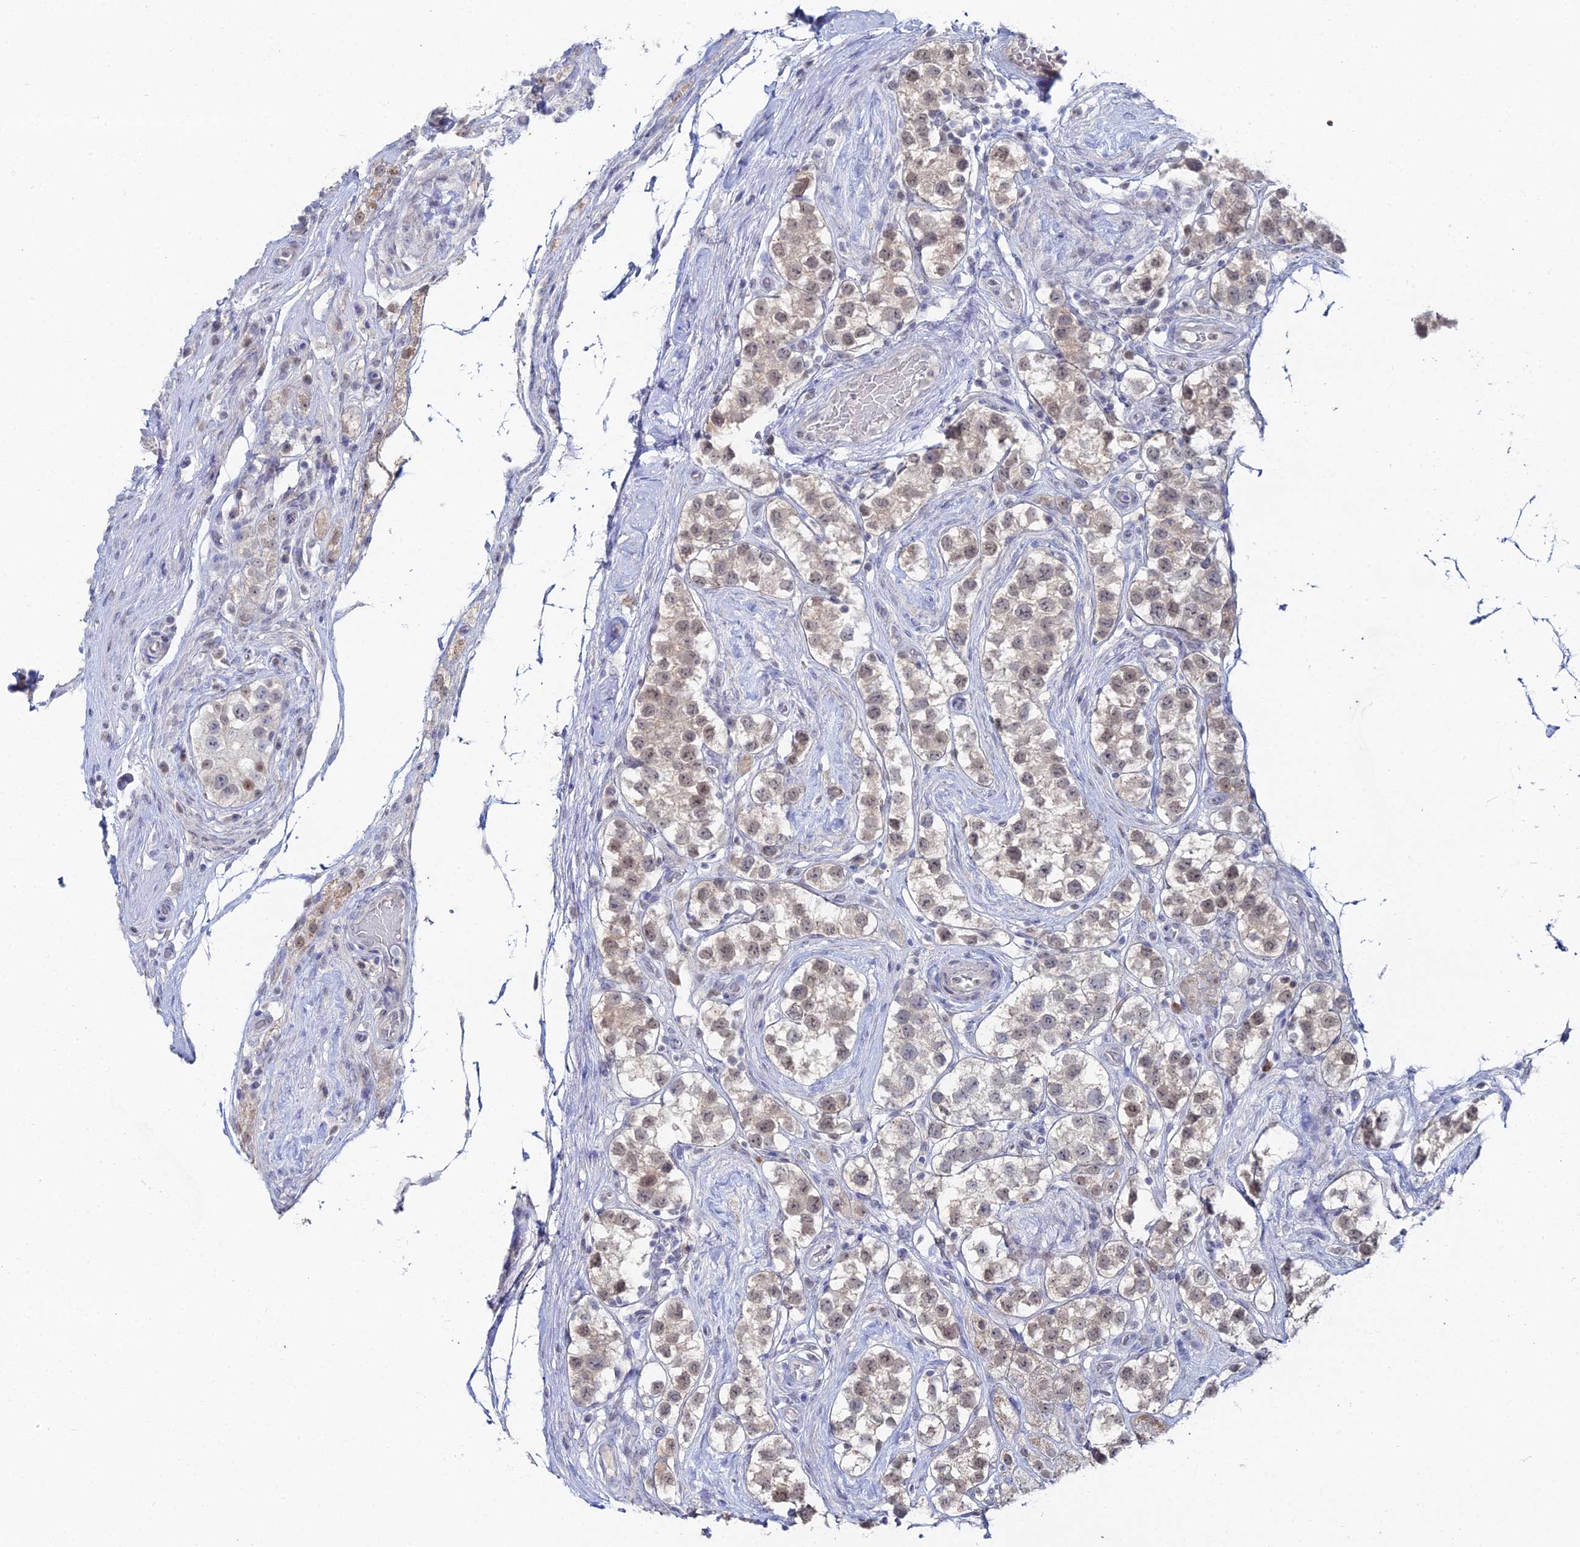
{"staining": {"intensity": "weak", "quantity": "25%-75%", "location": "nuclear"}, "tissue": "testis cancer", "cell_type": "Tumor cells", "image_type": "cancer", "snomed": [{"axis": "morphology", "description": "Seminoma, NOS"}, {"axis": "topography", "description": "Testis"}], "caption": "Protein staining by IHC displays weak nuclear expression in about 25%-75% of tumor cells in testis cancer (seminoma).", "gene": "THAP4", "patient": {"sex": "male", "age": 34}}